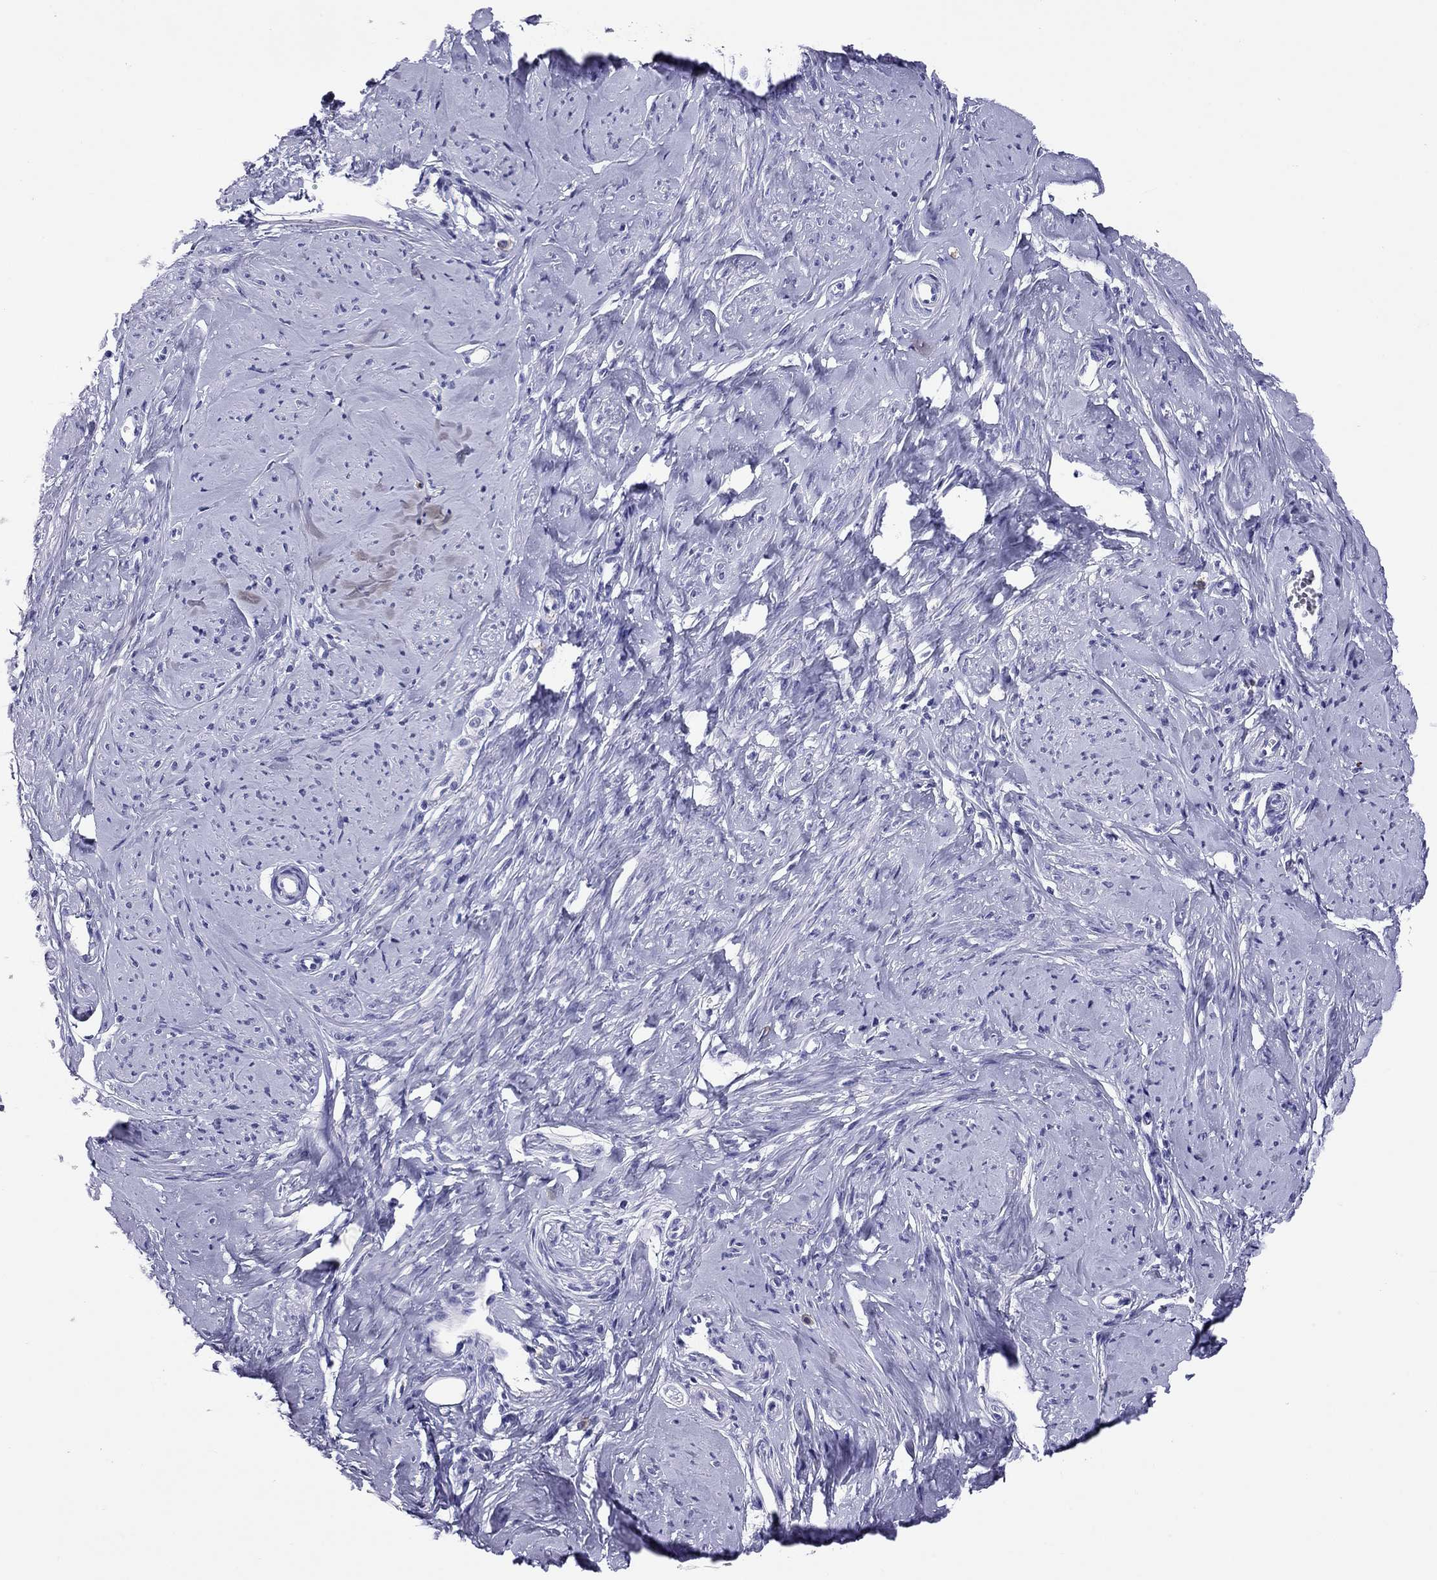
{"staining": {"intensity": "negative", "quantity": "none", "location": "none"}, "tissue": "smooth muscle", "cell_type": "Smooth muscle cells", "image_type": "normal", "snomed": [{"axis": "morphology", "description": "Normal tissue, NOS"}, {"axis": "topography", "description": "Smooth muscle"}], "caption": "Immunohistochemistry (IHC) image of normal human smooth muscle stained for a protein (brown), which demonstrates no expression in smooth muscle cells.", "gene": "CALHM1", "patient": {"sex": "female", "age": 48}}